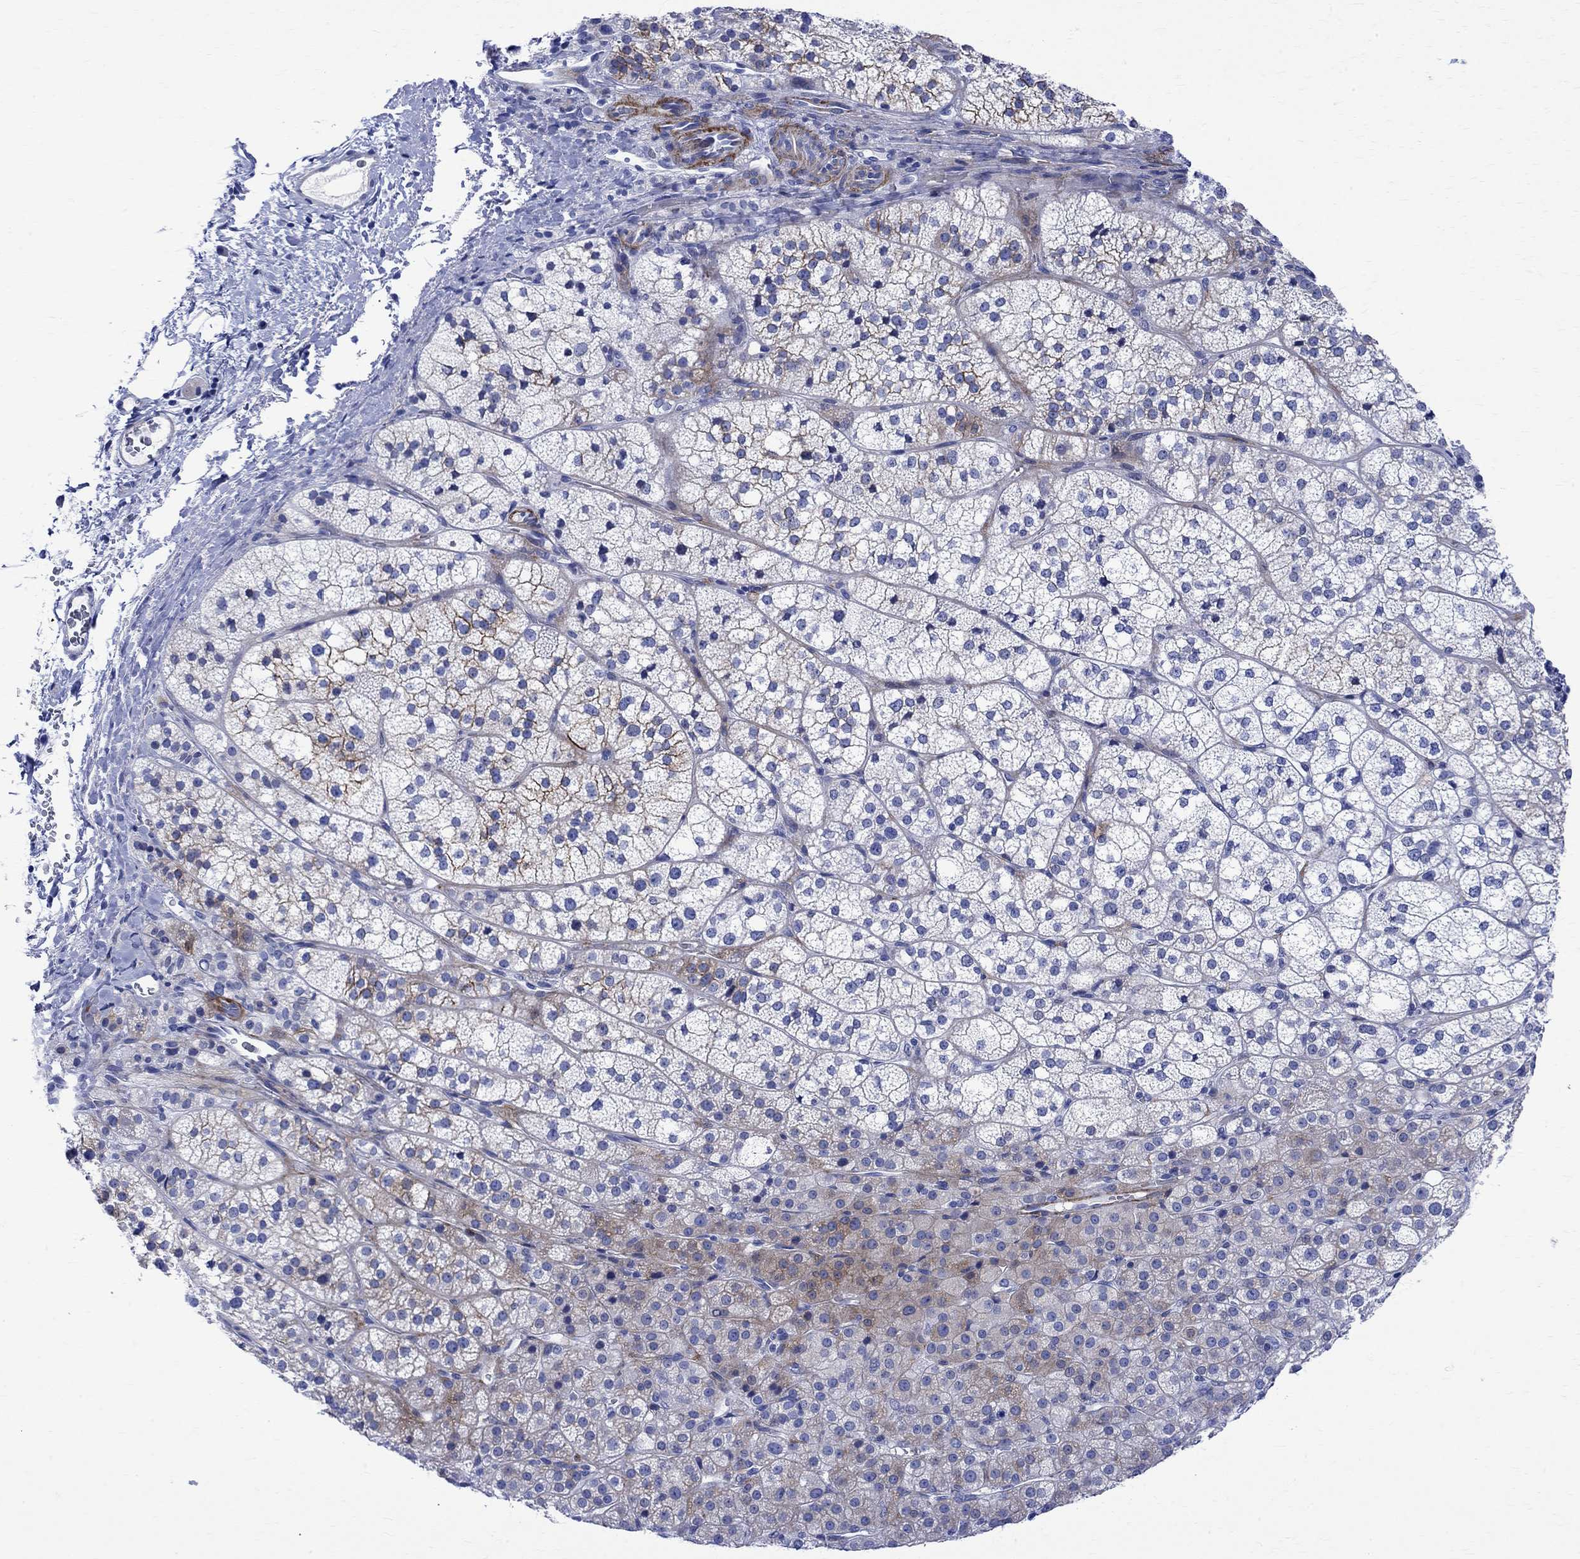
{"staining": {"intensity": "moderate", "quantity": "<25%", "location": "cytoplasmic/membranous"}, "tissue": "adrenal gland", "cell_type": "Glandular cells", "image_type": "normal", "snomed": [{"axis": "morphology", "description": "Normal tissue, NOS"}, {"axis": "topography", "description": "Adrenal gland"}], "caption": "Moderate cytoplasmic/membranous staining for a protein is seen in about <25% of glandular cells of unremarkable adrenal gland using immunohistochemistry.", "gene": "PARVB", "patient": {"sex": "female", "age": 60}}